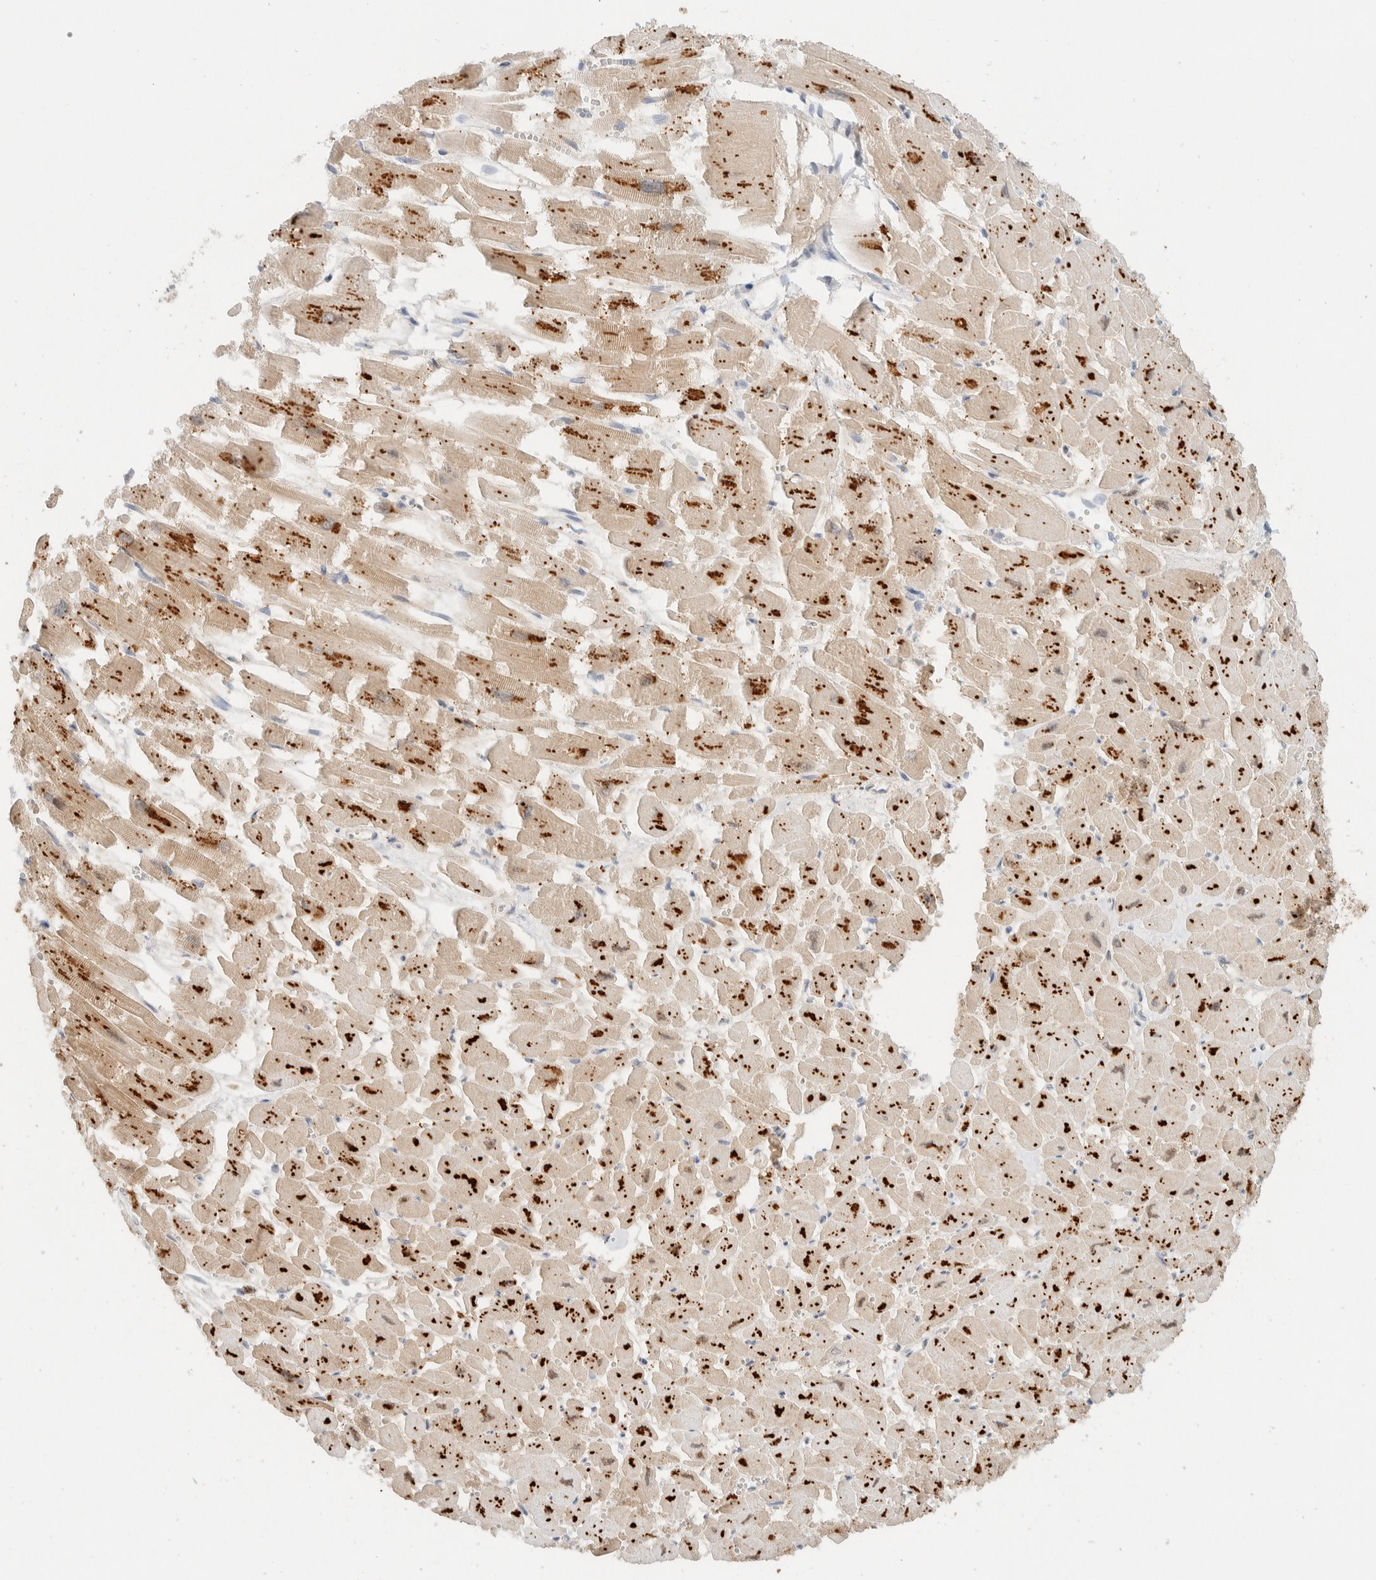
{"staining": {"intensity": "moderate", "quantity": ">75%", "location": "cytoplasmic/membranous"}, "tissue": "heart muscle", "cell_type": "Cardiomyocytes", "image_type": "normal", "snomed": [{"axis": "morphology", "description": "Normal tissue, NOS"}, {"axis": "topography", "description": "Heart"}], "caption": "Benign heart muscle displays moderate cytoplasmic/membranous staining in about >75% of cardiomyocytes, visualized by immunohistochemistry.", "gene": "MRPL41", "patient": {"sex": "male", "age": 54}}